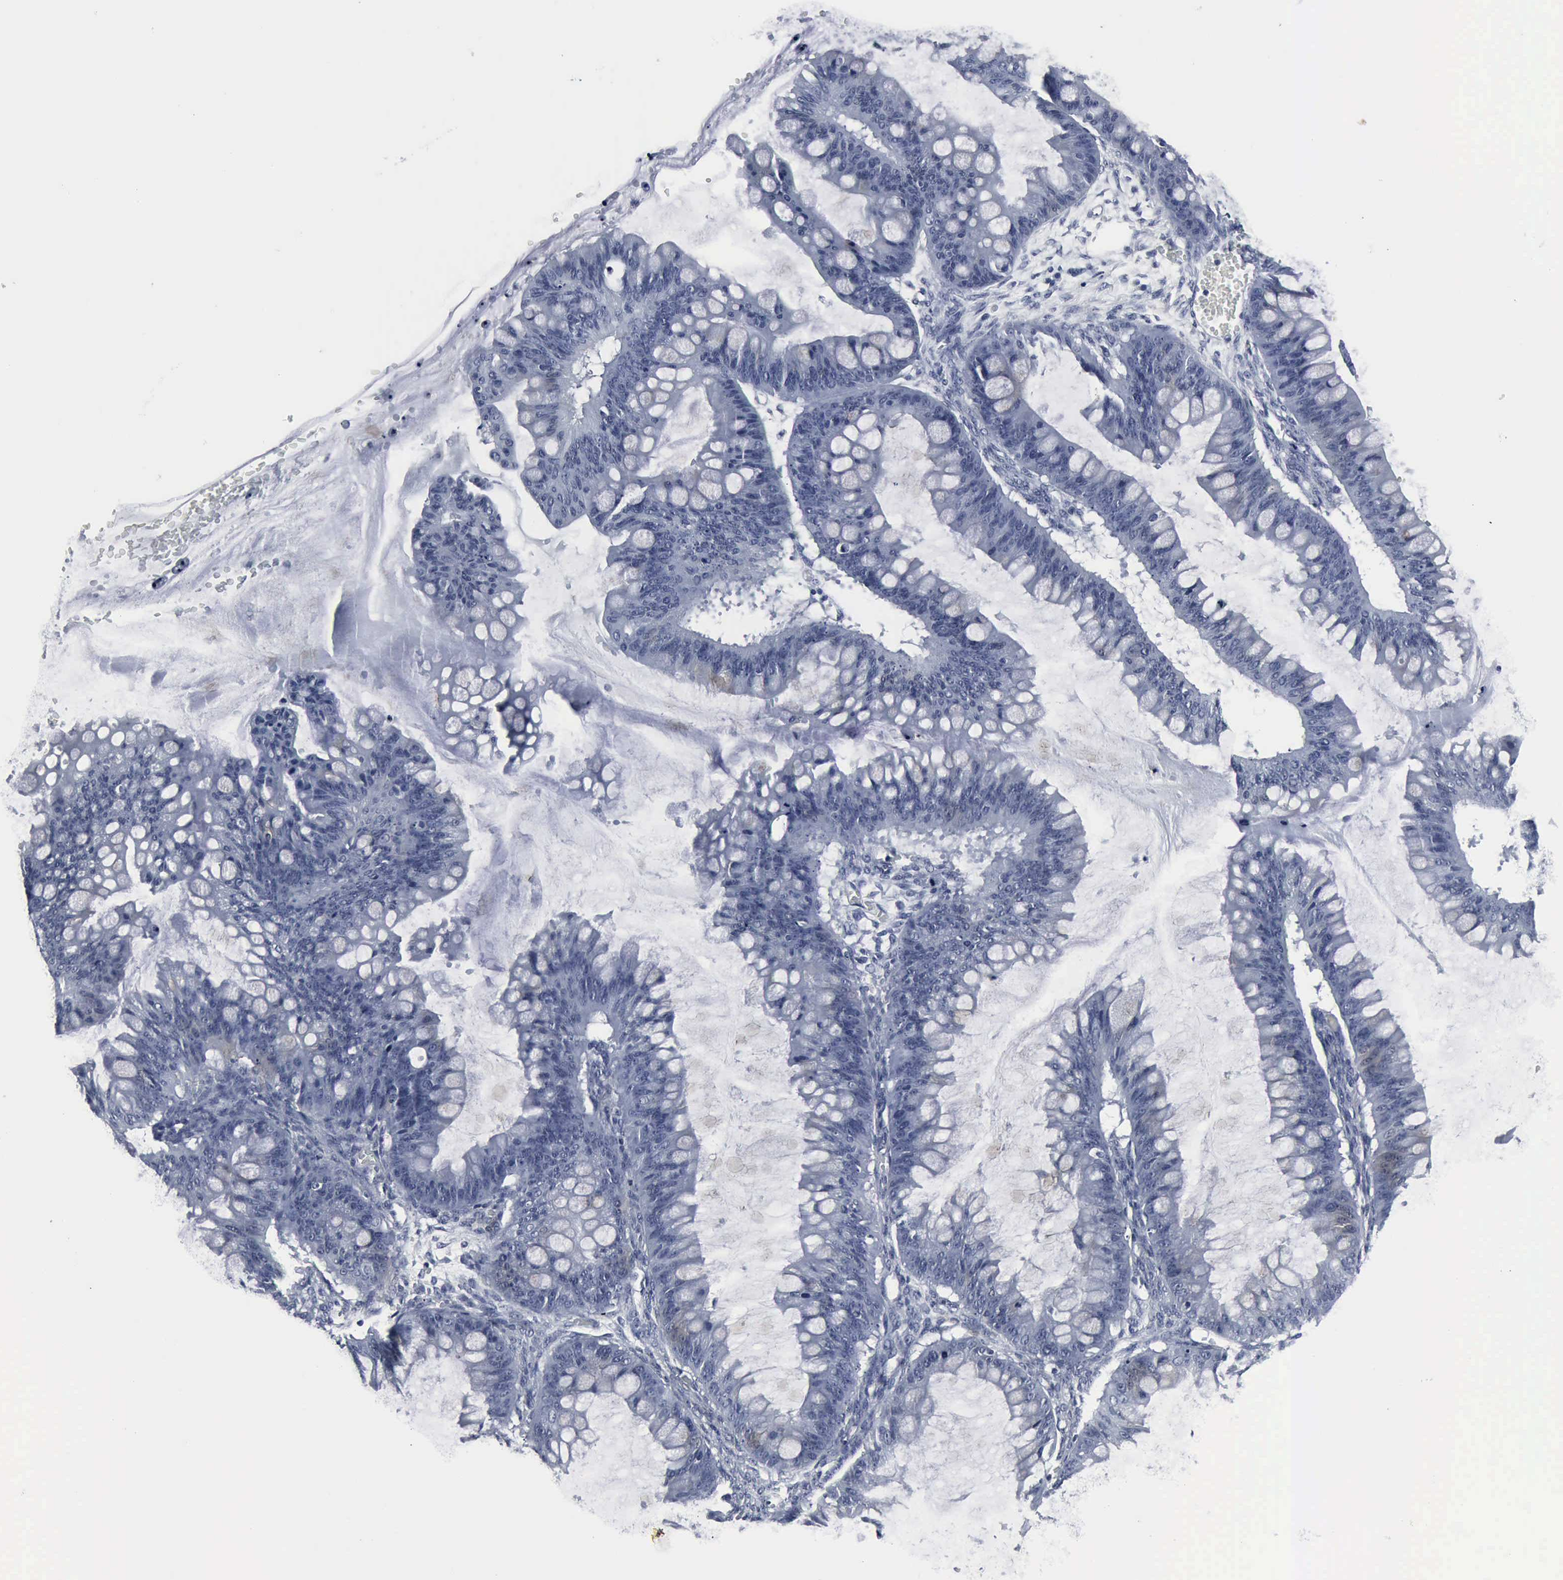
{"staining": {"intensity": "negative", "quantity": "none", "location": "none"}, "tissue": "ovarian cancer", "cell_type": "Tumor cells", "image_type": "cancer", "snomed": [{"axis": "morphology", "description": "Cystadenocarcinoma, mucinous, NOS"}, {"axis": "topography", "description": "Ovary"}], "caption": "A micrograph of human ovarian cancer is negative for staining in tumor cells.", "gene": "SNAP25", "patient": {"sex": "female", "age": 73}}